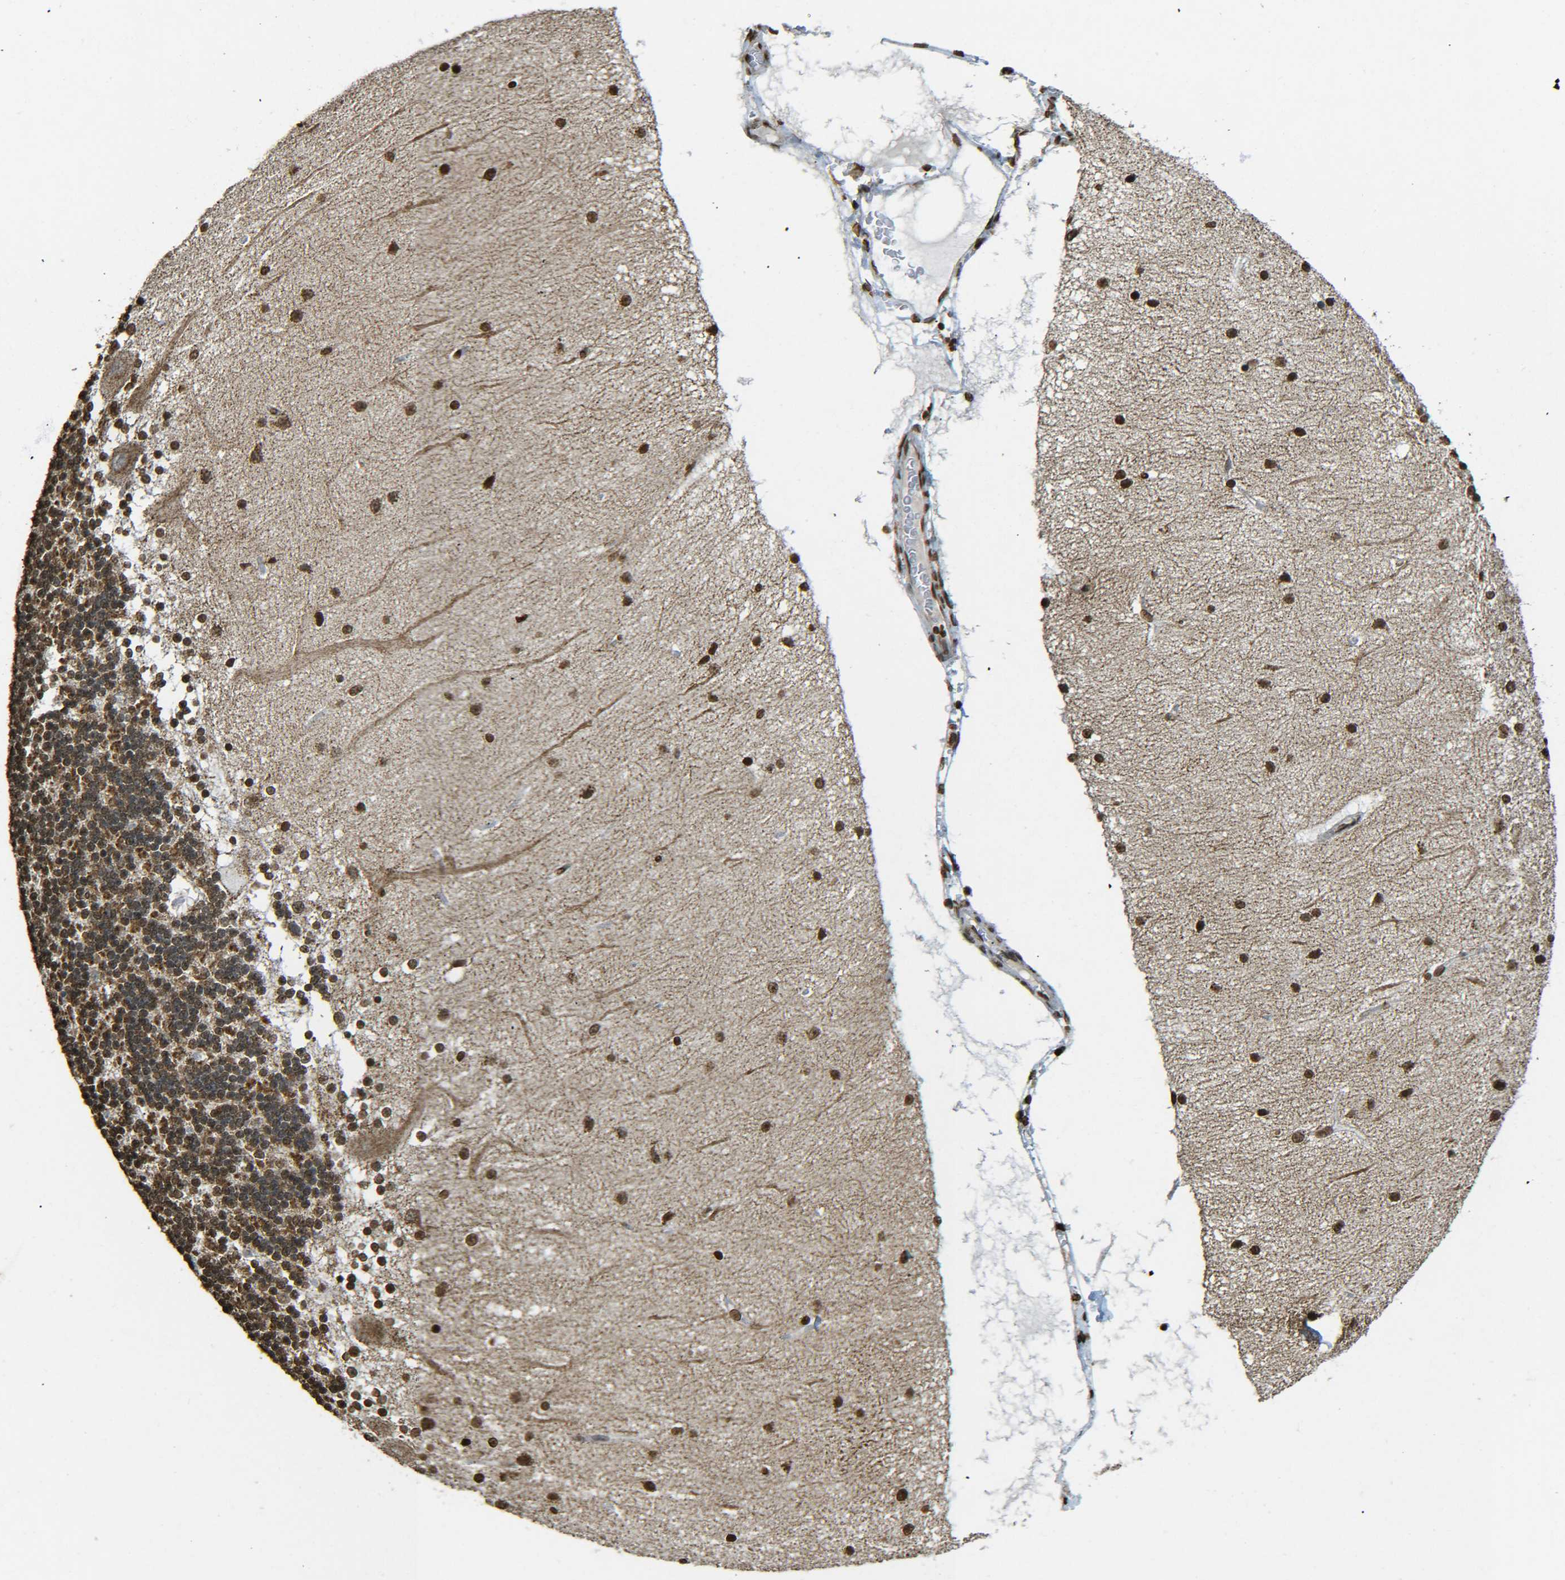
{"staining": {"intensity": "moderate", "quantity": "25%-75%", "location": "cytoplasmic/membranous,nuclear"}, "tissue": "cerebellum", "cell_type": "Cells in granular layer", "image_type": "normal", "snomed": [{"axis": "morphology", "description": "Normal tissue, NOS"}, {"axis": "topography", "description": "Cerebellum"}], "caption": "Cells in granular layer reveal moderate cytoplasmic/membranous,nuclear staining in about 25%-75% of cells in unremarkable cerebellum.", "gene": "NEUROG2", "patient": {"sex": "female", "age": 54}}